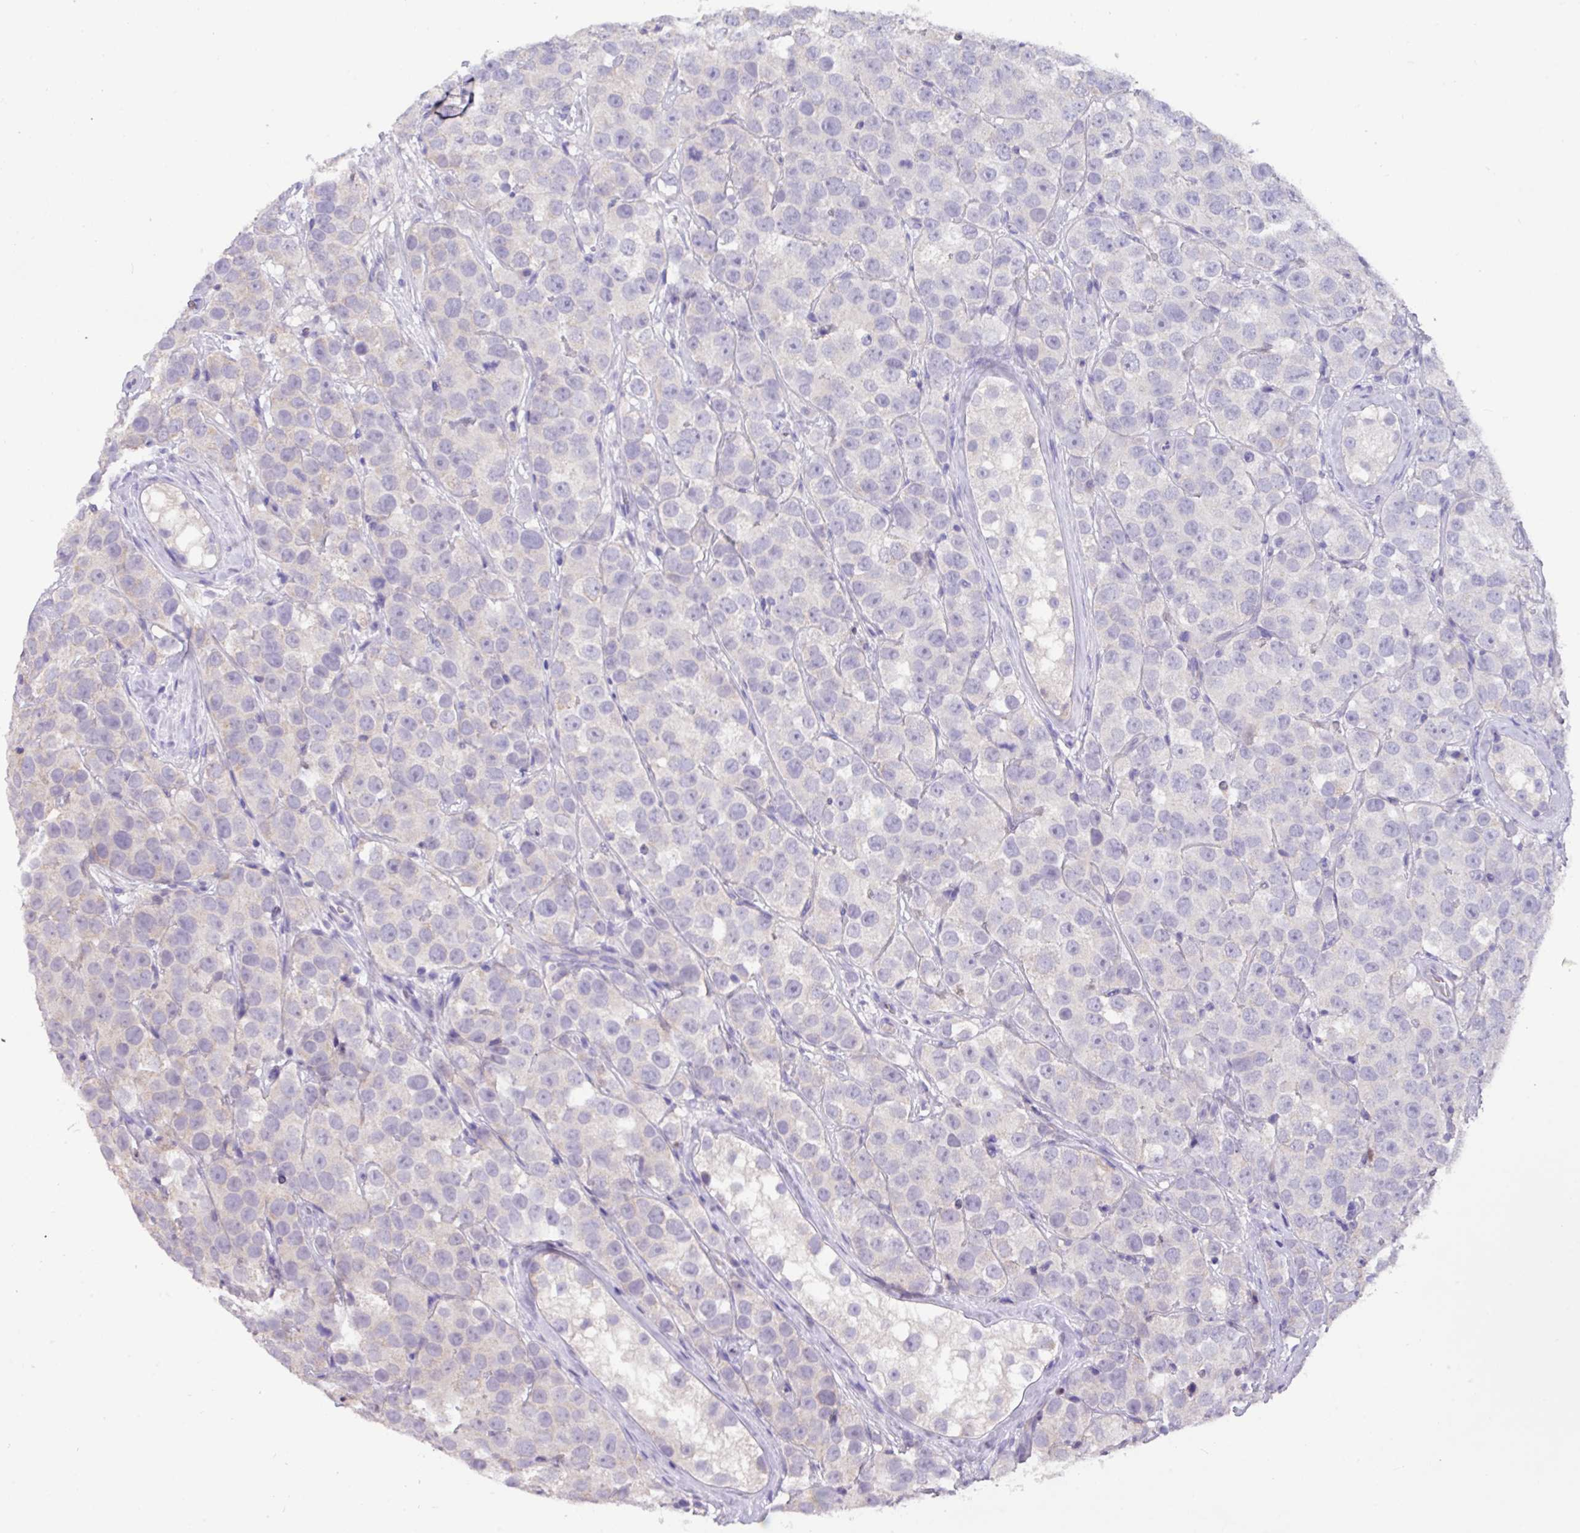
{"staining": {"intensity": "negative", "quantity": "none", "location": "none"}, "tissue": "testis cancer", "cell_type": "Tumor cells", "image_type": "cancer", "snomed": [{"axis": "morphology", "description": "Seminoma, NOS"}, {"axis": "topography", "description": "Testis"}], "caption": "This is a photomicrograph of IHC staining of testis cancer, which shows no expression in tumor cells. (Stains: DAB (3,3'-diaminobenzidine) immunohistochemistry with hematoxylin counter stain, Microscopy: brightfield microscopy at high magnification).", "gene": "PAX8", "patient": {"sex": "male", "age": 28}}